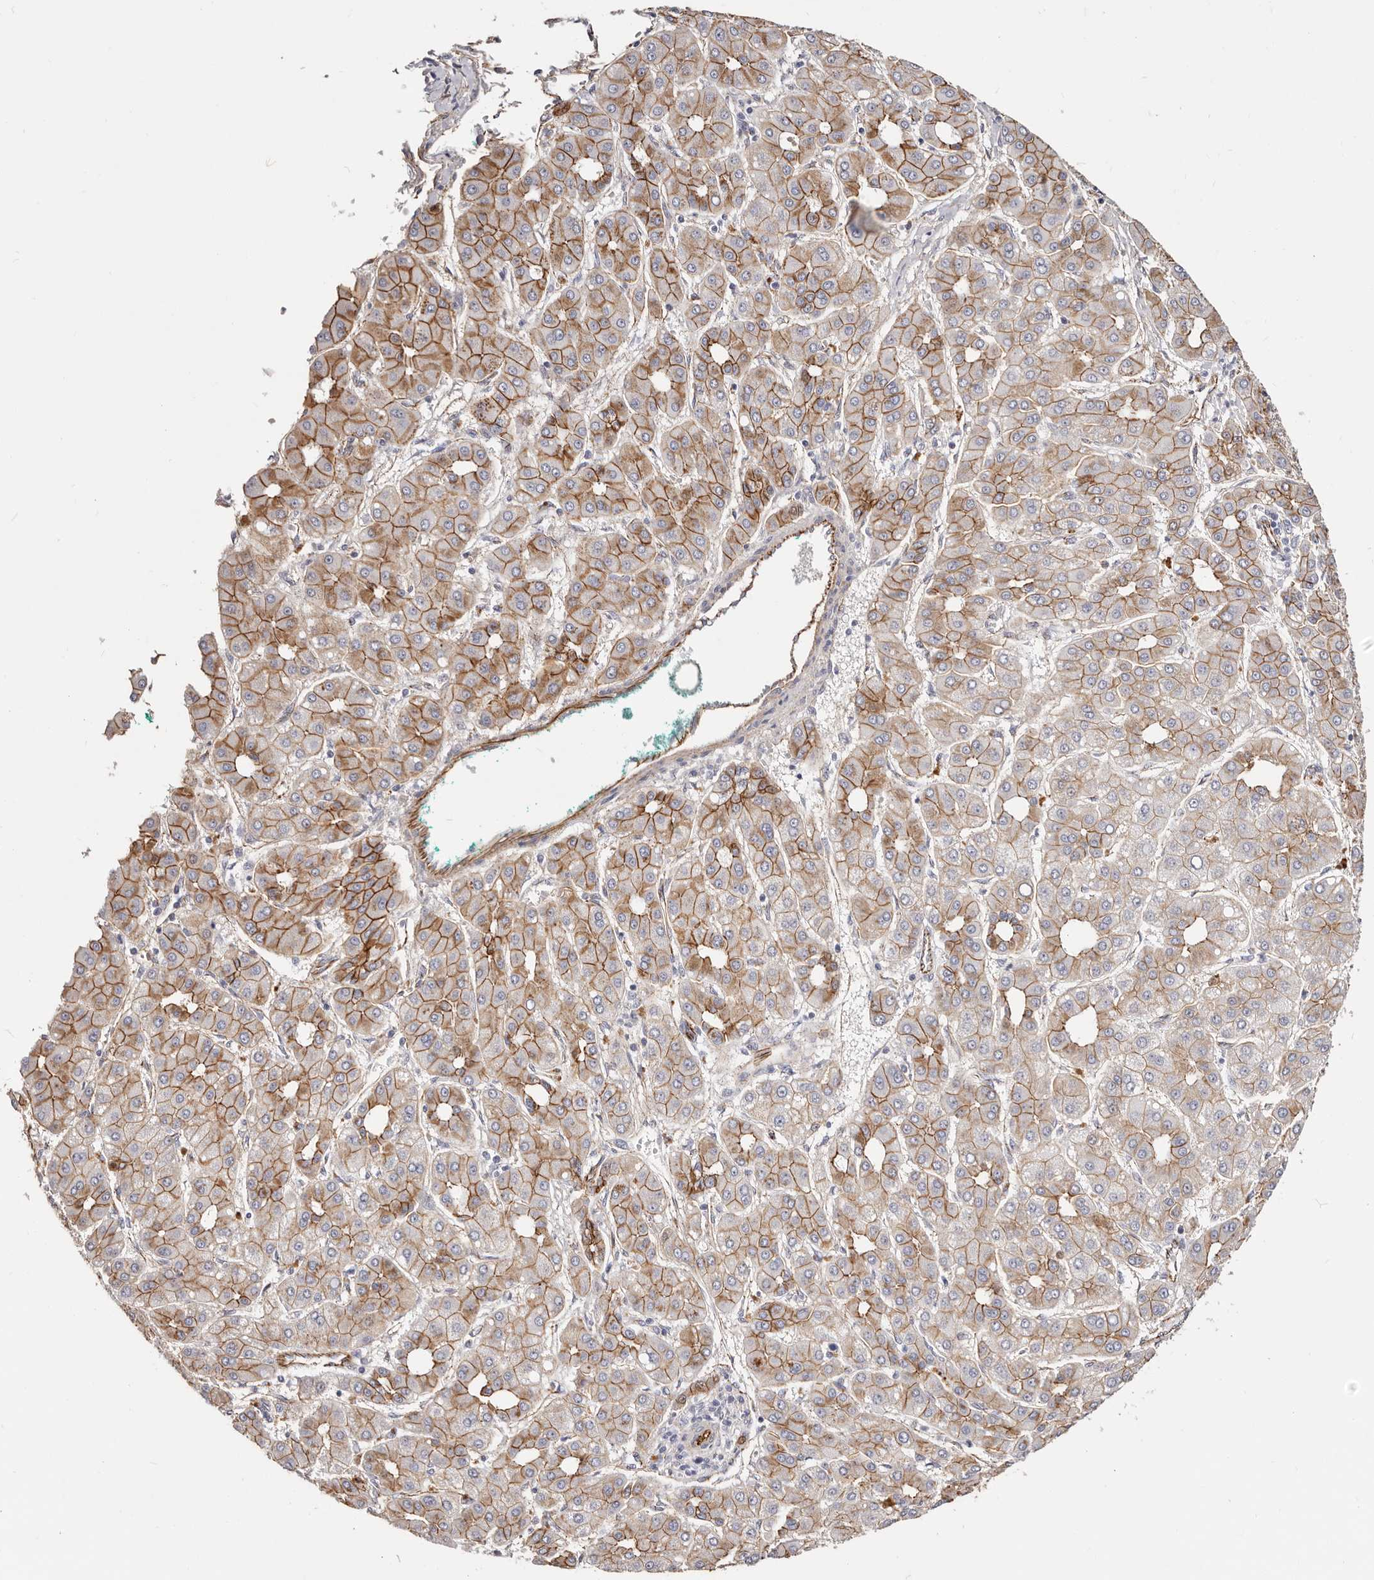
{"staining": {"intensity": "strong", "quantity": ">75%", "location": "cytoplasmic/membranous"}, "tissue": "liver cancer", "cell_type": "Tumor cells", "image_type": "cancer", "snomed": [{"axis": "morphology", "description": "Carcinoma, Hepatocellular, NOS"}, {"axis": "topography", "description": "Liver"}], "caption": "Human liver cancer stained for a protein (brown) demonstrates strong cytoplasmic/membranous positive staining in approximately >75% of tumor cells.", "gene": "CTNNB1", "patient": {"sex": "male", "age": 65}}